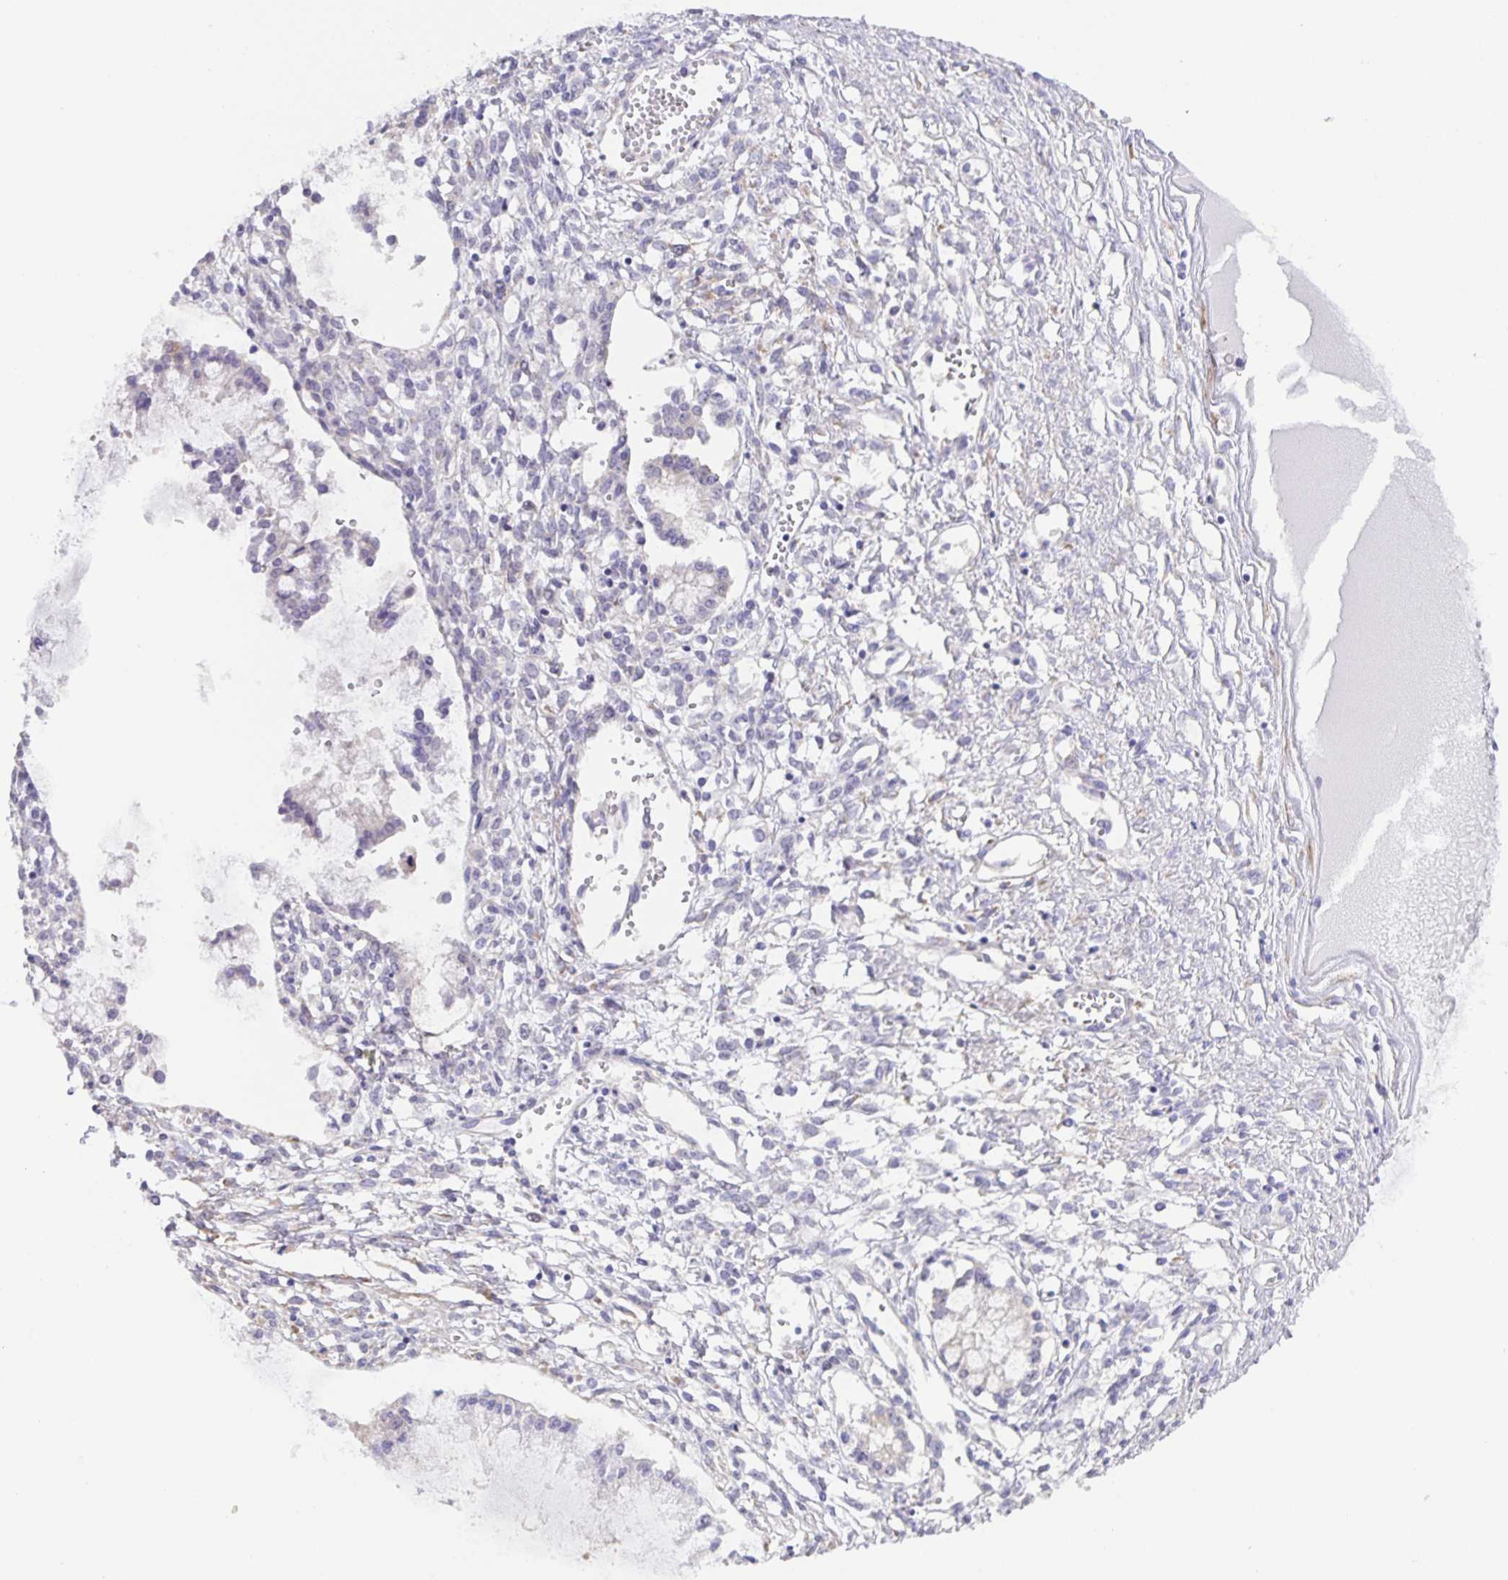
{"staining": {"intensity": "negative", "quantity": "none", "location": "none"}, "tissue": "ovarian cancer", "cell_type": "Tumor cells", "image_type": "cancer", "snomed": [{"axis": "morphology", "description": "Cystadenocarcinoma, mucinous, NOS"}, {"axis": "topography", "description": "Ovary"}], "caption": "There is no significant positivity in tumor cells of ovarian cancer (mucinous cystadenocarcinoma). (DAB (3,3'-diaminobenzidine) immunohistochemistry with hematoxylin counter stain).", "gene": "PRR36", "patient": {"sex": "female", "age": 34}}